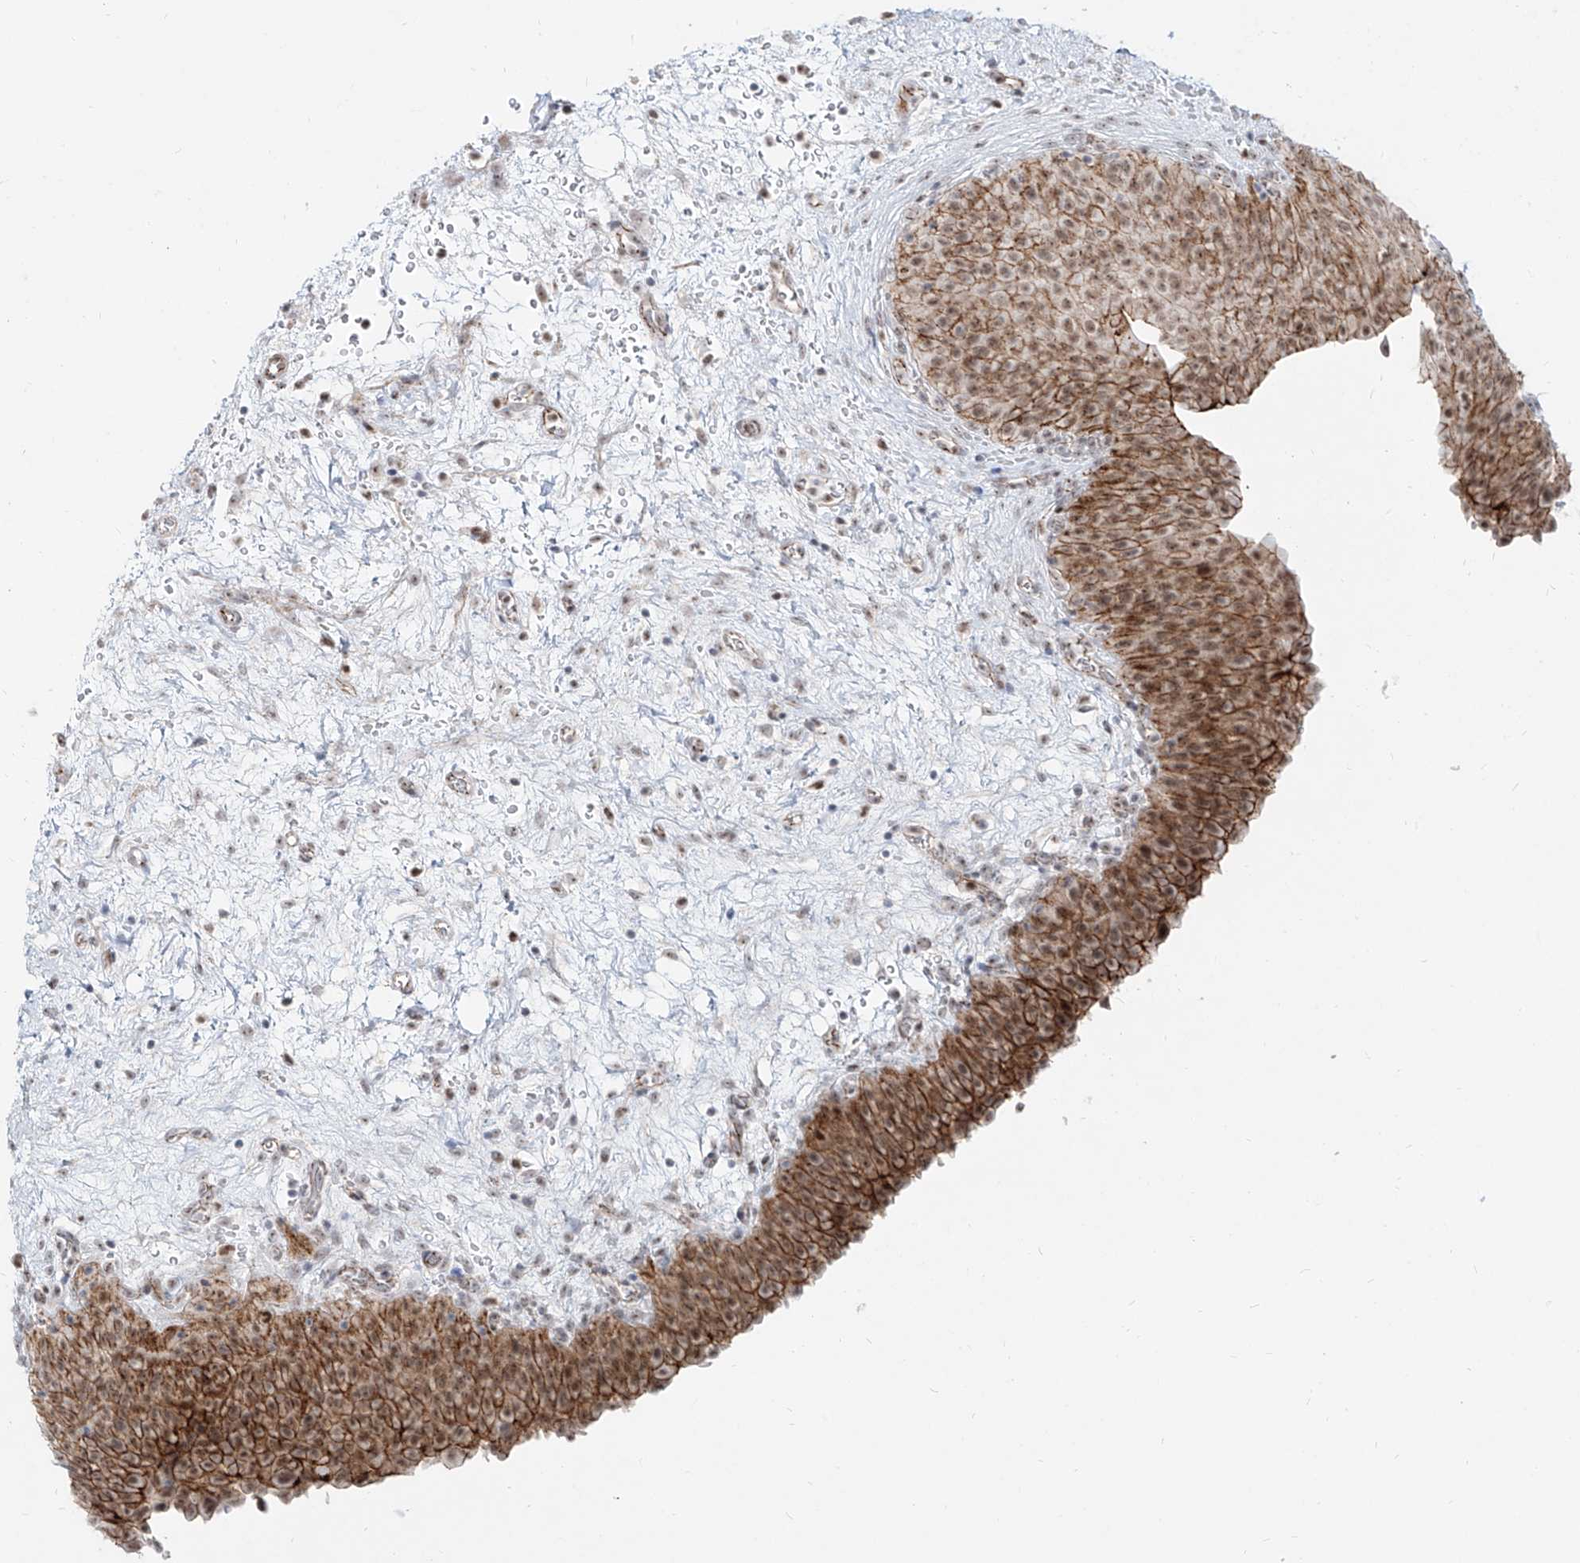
{"staining": {"intensity": "strong", "quantity": ">75%", "location": "cytoplasmic/membranous,nuclear"}, "tissue": "urinary bladder", "cell_type": "Urothelial cells", "image_type": "normal", "snomed": [{"axis": "morphology", "description": "Normal tissue, NOS"}, {"axis": "morphology", "description": "Dysplasia, NOS"}, {"axis": "topography", "description": "Urinary bladder"}], "caption": "Urothelial cells show high levels of strong cytoplasmic/membranous,nuclear expression in approximately >75% of cells in unremarkable urinary bladder.", "gene": "ZNF710", "patient": {"sex": "male", "age": 35}}